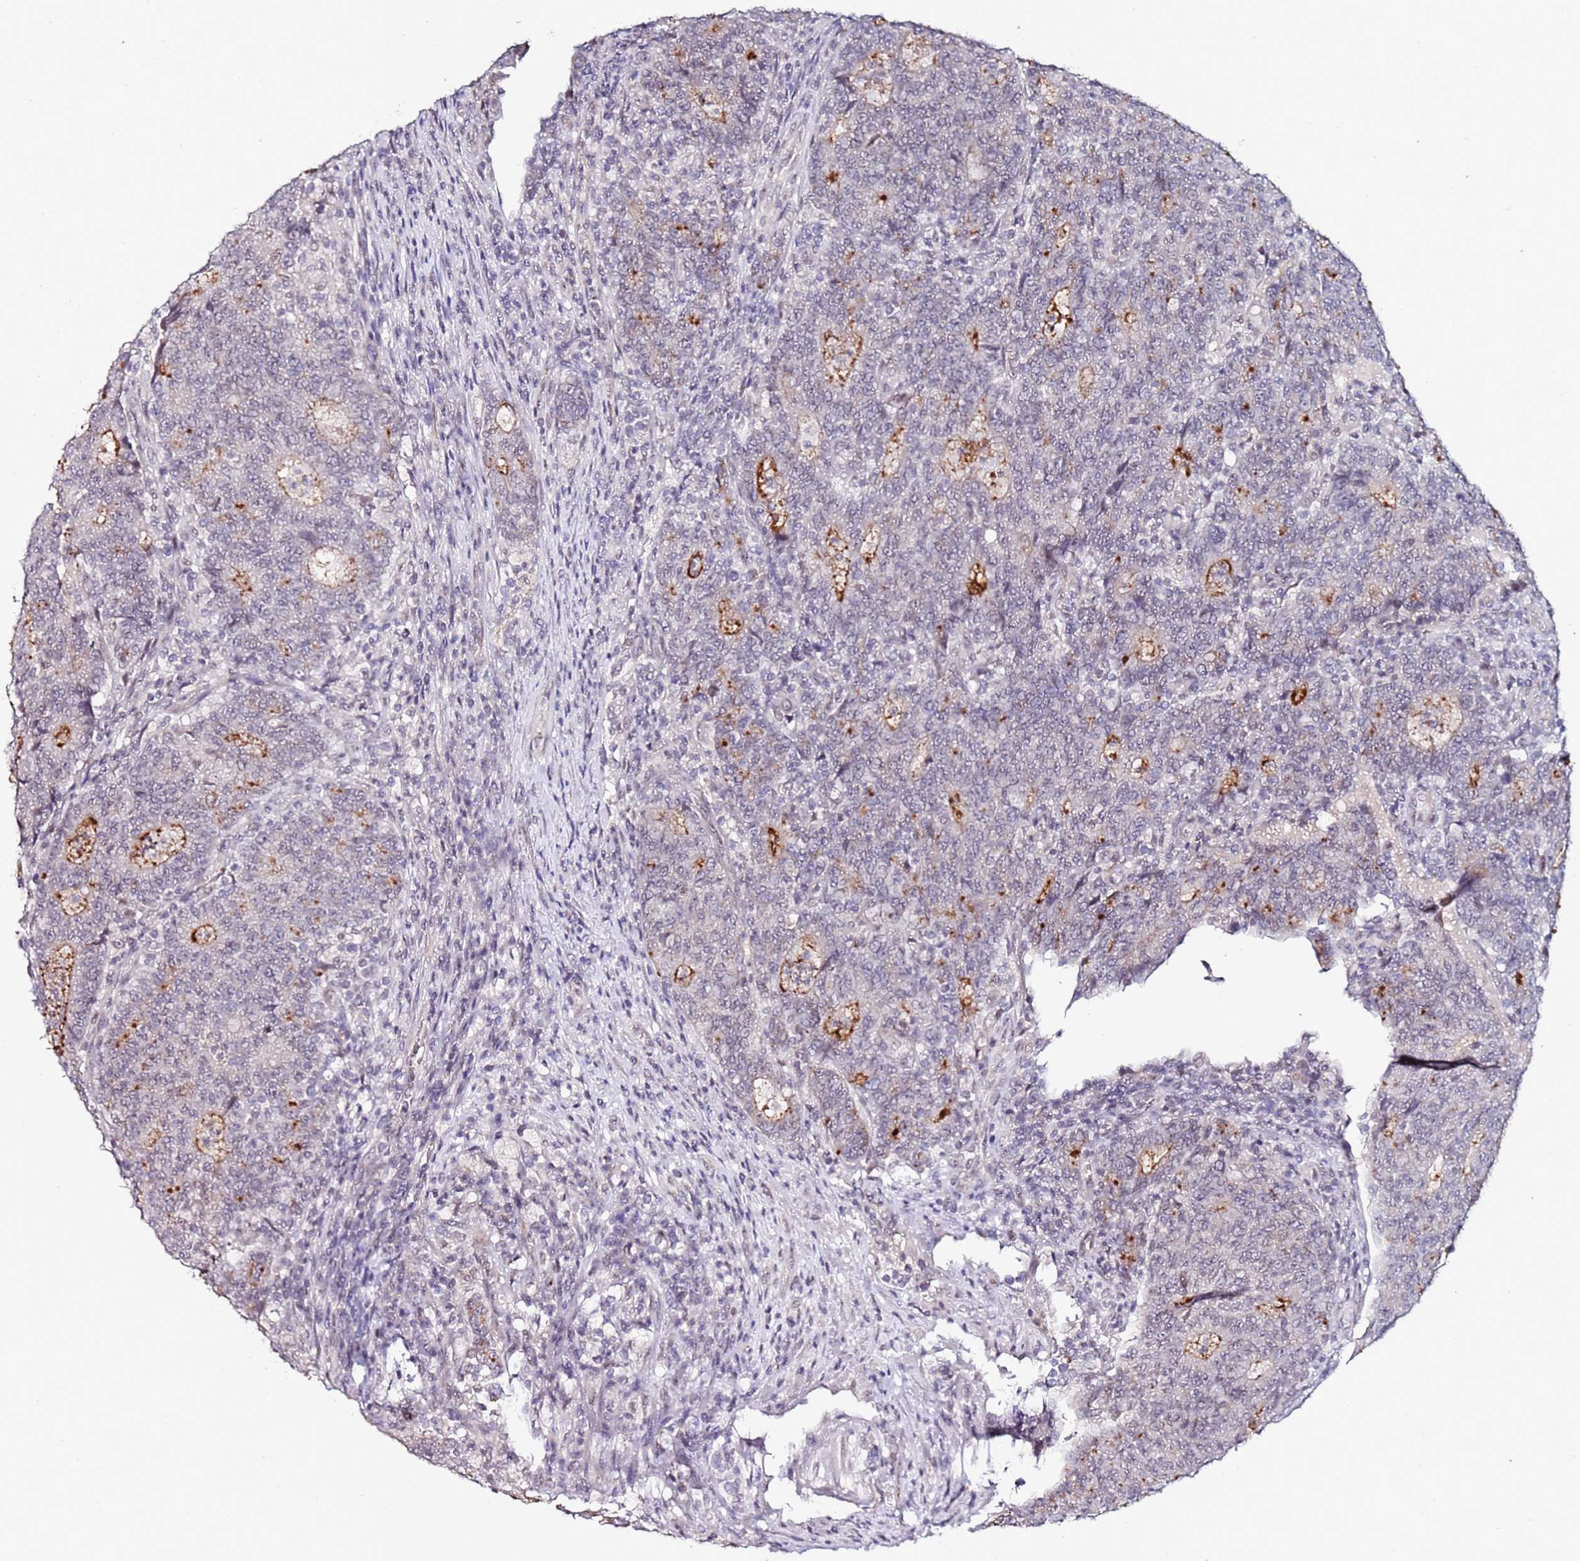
{"staining": {"intensity": "negative", "quantity": "none", "location": "none"}, "tissue": "colorectal cancer", "cell_type": "Tumor cells", "image_type": "cancer", "snomed": [{"axis": "morphology", "description": "Adenocarcinoma, NOS"}, {"axis": "topography", "description": "Colon"}], "caption": "IHC micrograph of neoplastic tissue: colorectal cancer (adenocarcinoma) stained with DAB demonstrates no significant protein positivity in tumor cells.", "gene": "DUSP28", "patient": {"sex": "female", "age": 75}}